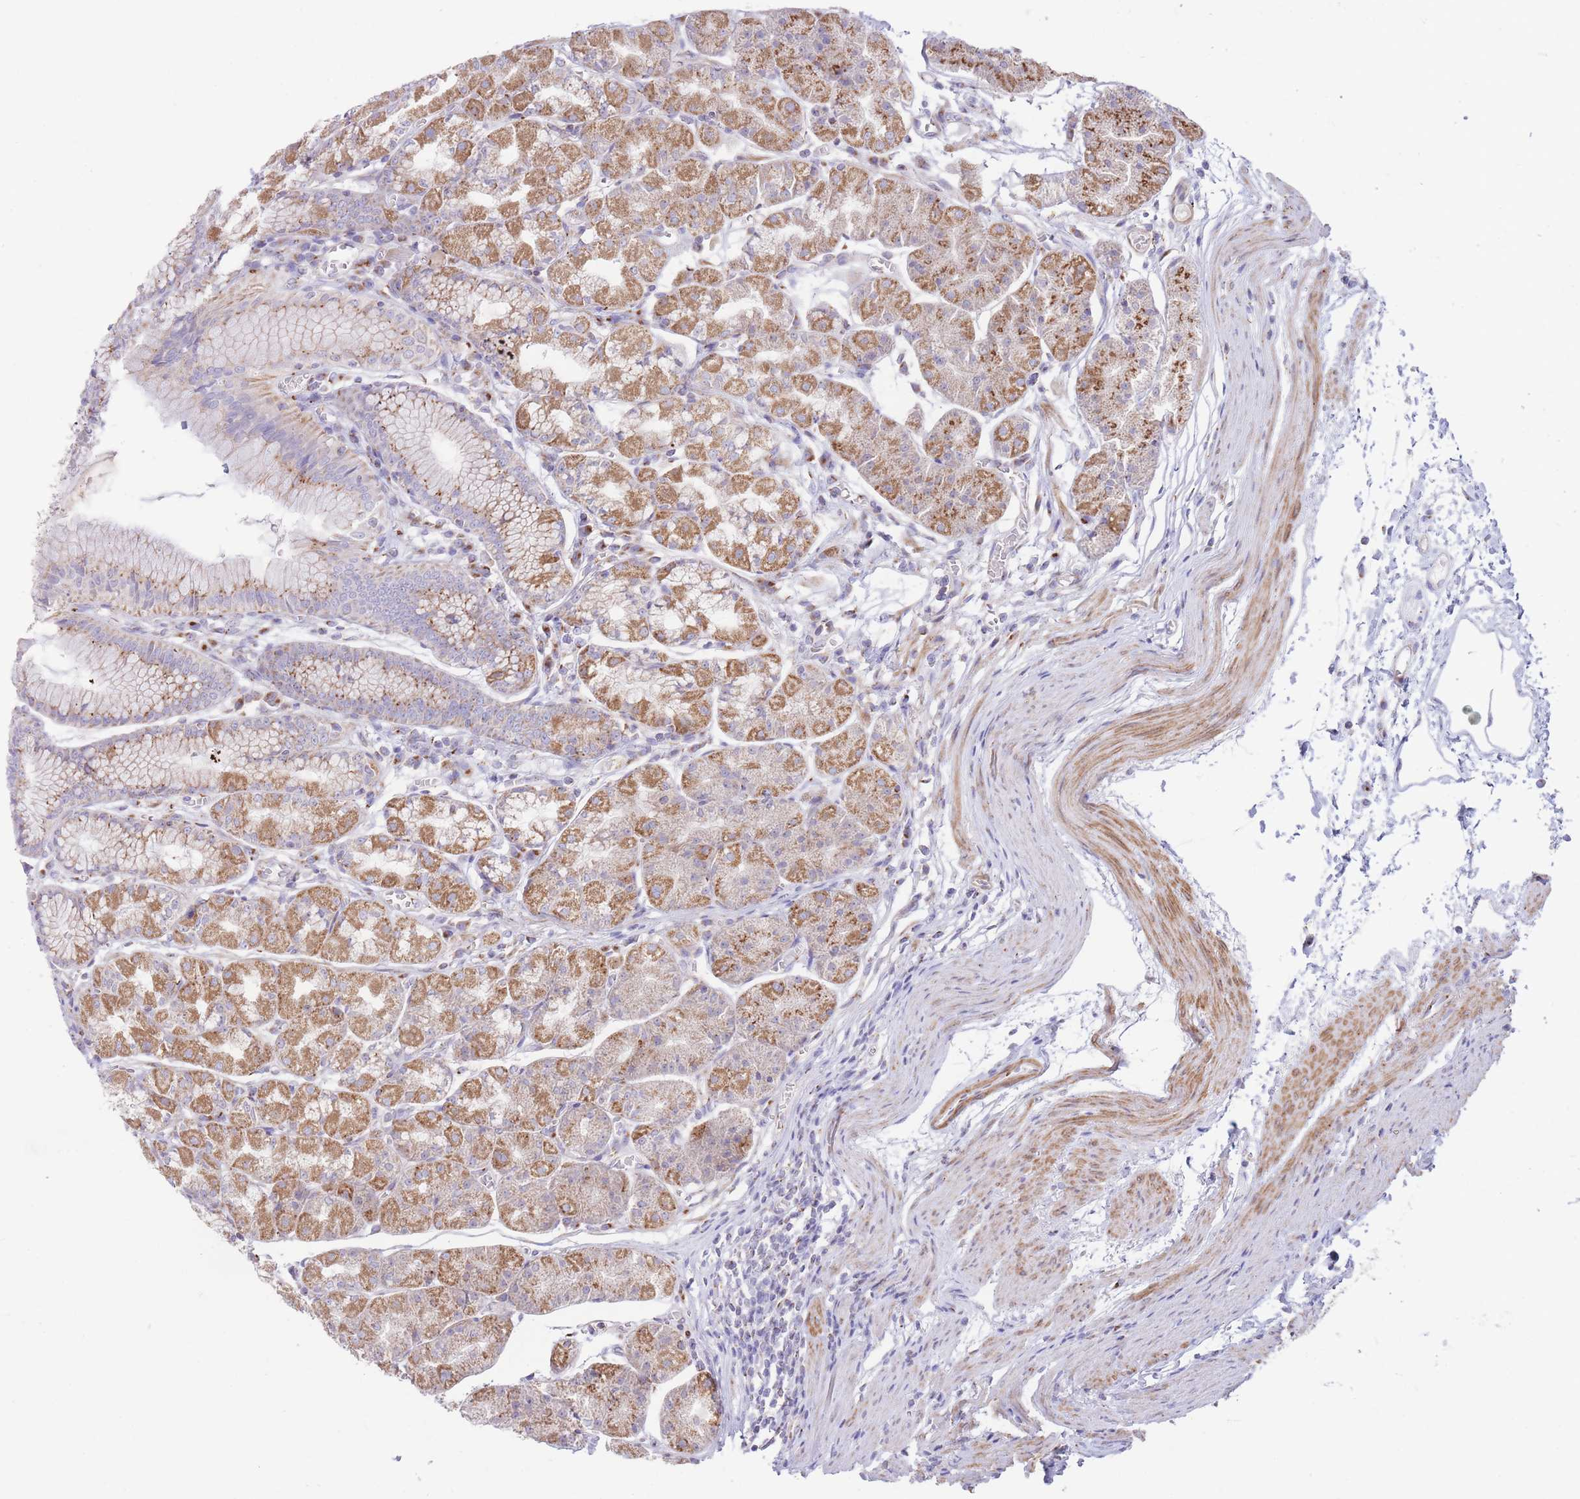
{"staining": {"intensity": "moderate", "quantity": ">75%", "location": "cytoplasmic/membranous"}, "tissue": "stomach", "cell_type": "Glandular cells", "image_type": "normal", "snomed": [{"axis": "morphology", "description": "Normal tissue, NOS"}, {"axis": "topography", "description": "Stomach"}], "caption": "Immunohistochemical staining of benign stomach displays >75% levels of moderate cytoplasmic/membranous protein staining in approximately >75% of glandular cells. The staining was performed using DAB (3,3'-diaminobenzidine) to visualize the protein expression in brown, while the nuclei were stained in blue with hematoxylin (Magnification: 20x).", "gene": "MPND", "patient": {"sex": "male", "age": 55}}